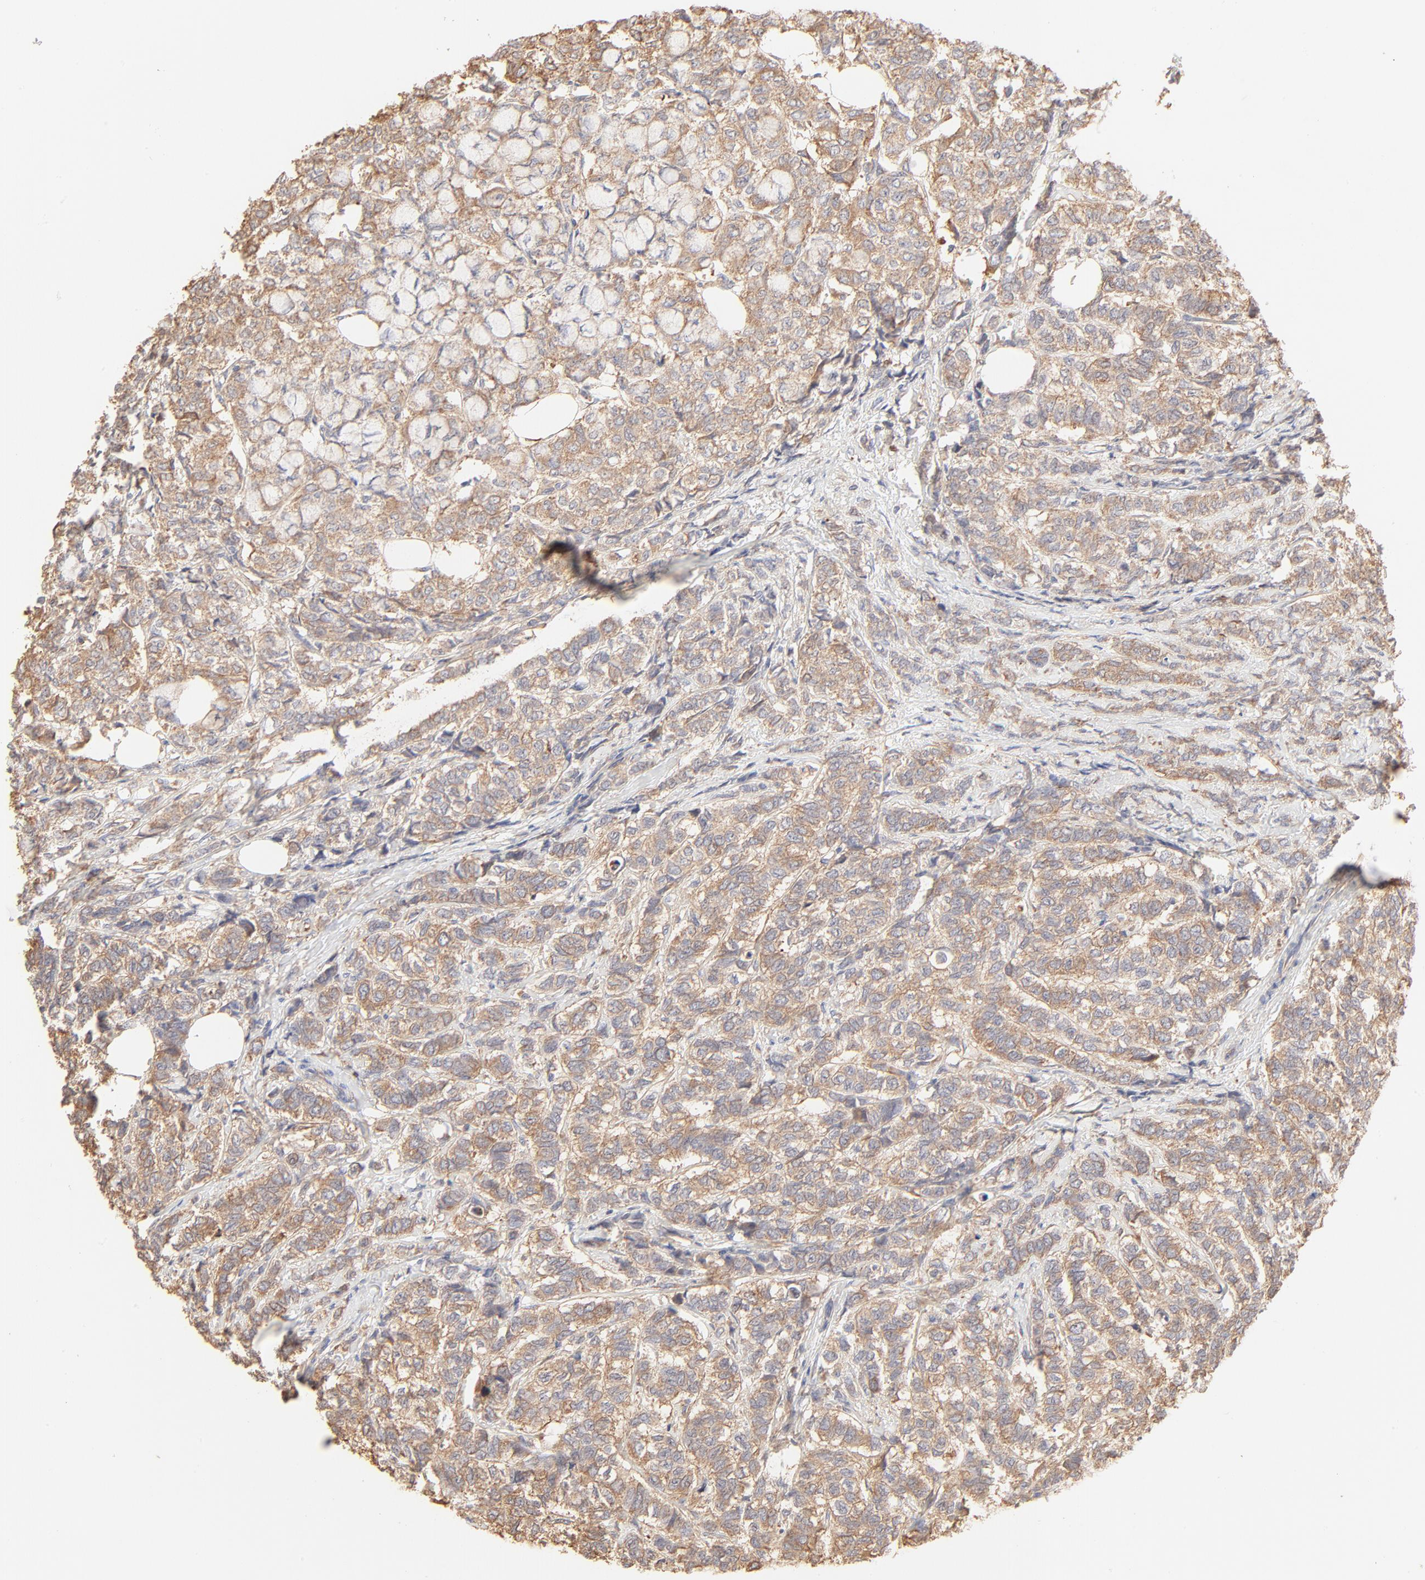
{"staining": {"intensity": "moderate", "quantity": ">75%", "location": "cytoplasmic/membranous"}, "tissue": "breast cancer", "cell_type": "Tumor cells", "image_type": "cancer", "snomed": [{"axis": "morphology", "description": "Lobular carcinoma"}, {"axis": "topography", "description": "Breast"}], "caption": "IHC of breast lobular carcinoma reveals medium levels of moderate cytoplasmic/membranous expression in approximately >75% of tumor cells.", "gene": "RPS20", "patient": {"sex": "female", "age": 60}}